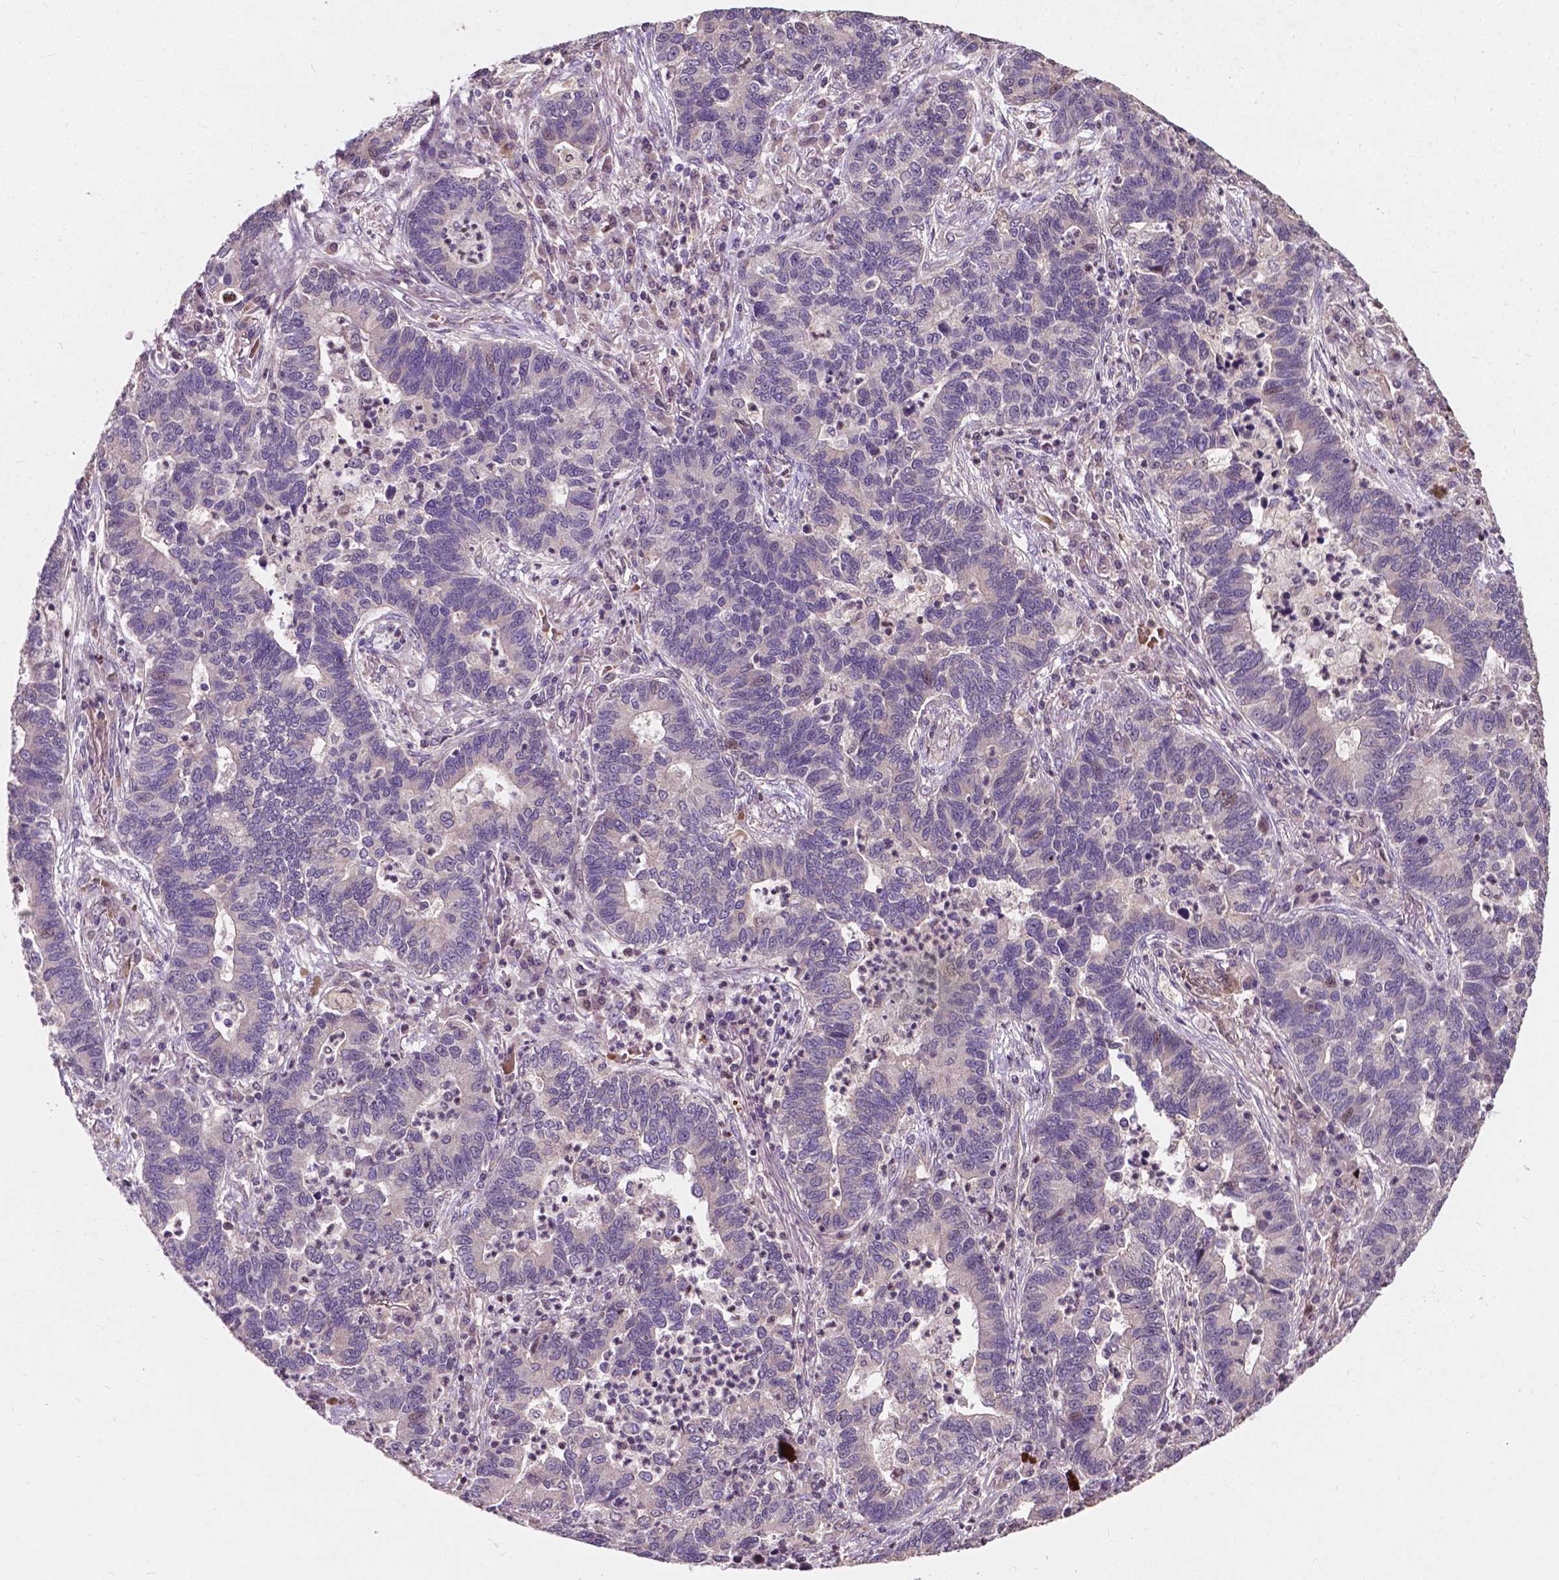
{"staining": {"intensity": "negative", "quantity": "none", "location": "none"}, "tissue": "lung cancer", "cell_type": "Tumor cells", "image_type": "cancer", "snomed": [{"axis": "morphology", "description": "Adenocarcinoma, NOS"}, {"axis": "topography", "description": "Lung"}], "caption": "There is no significant expression in tumor cells of lung cancer. The staining is performed using DAB brown chromogen with nuclei counter-stained in using hematoxylin.", "gene": "DUSP16", "patient": {"sex": "female", "age": 57}}